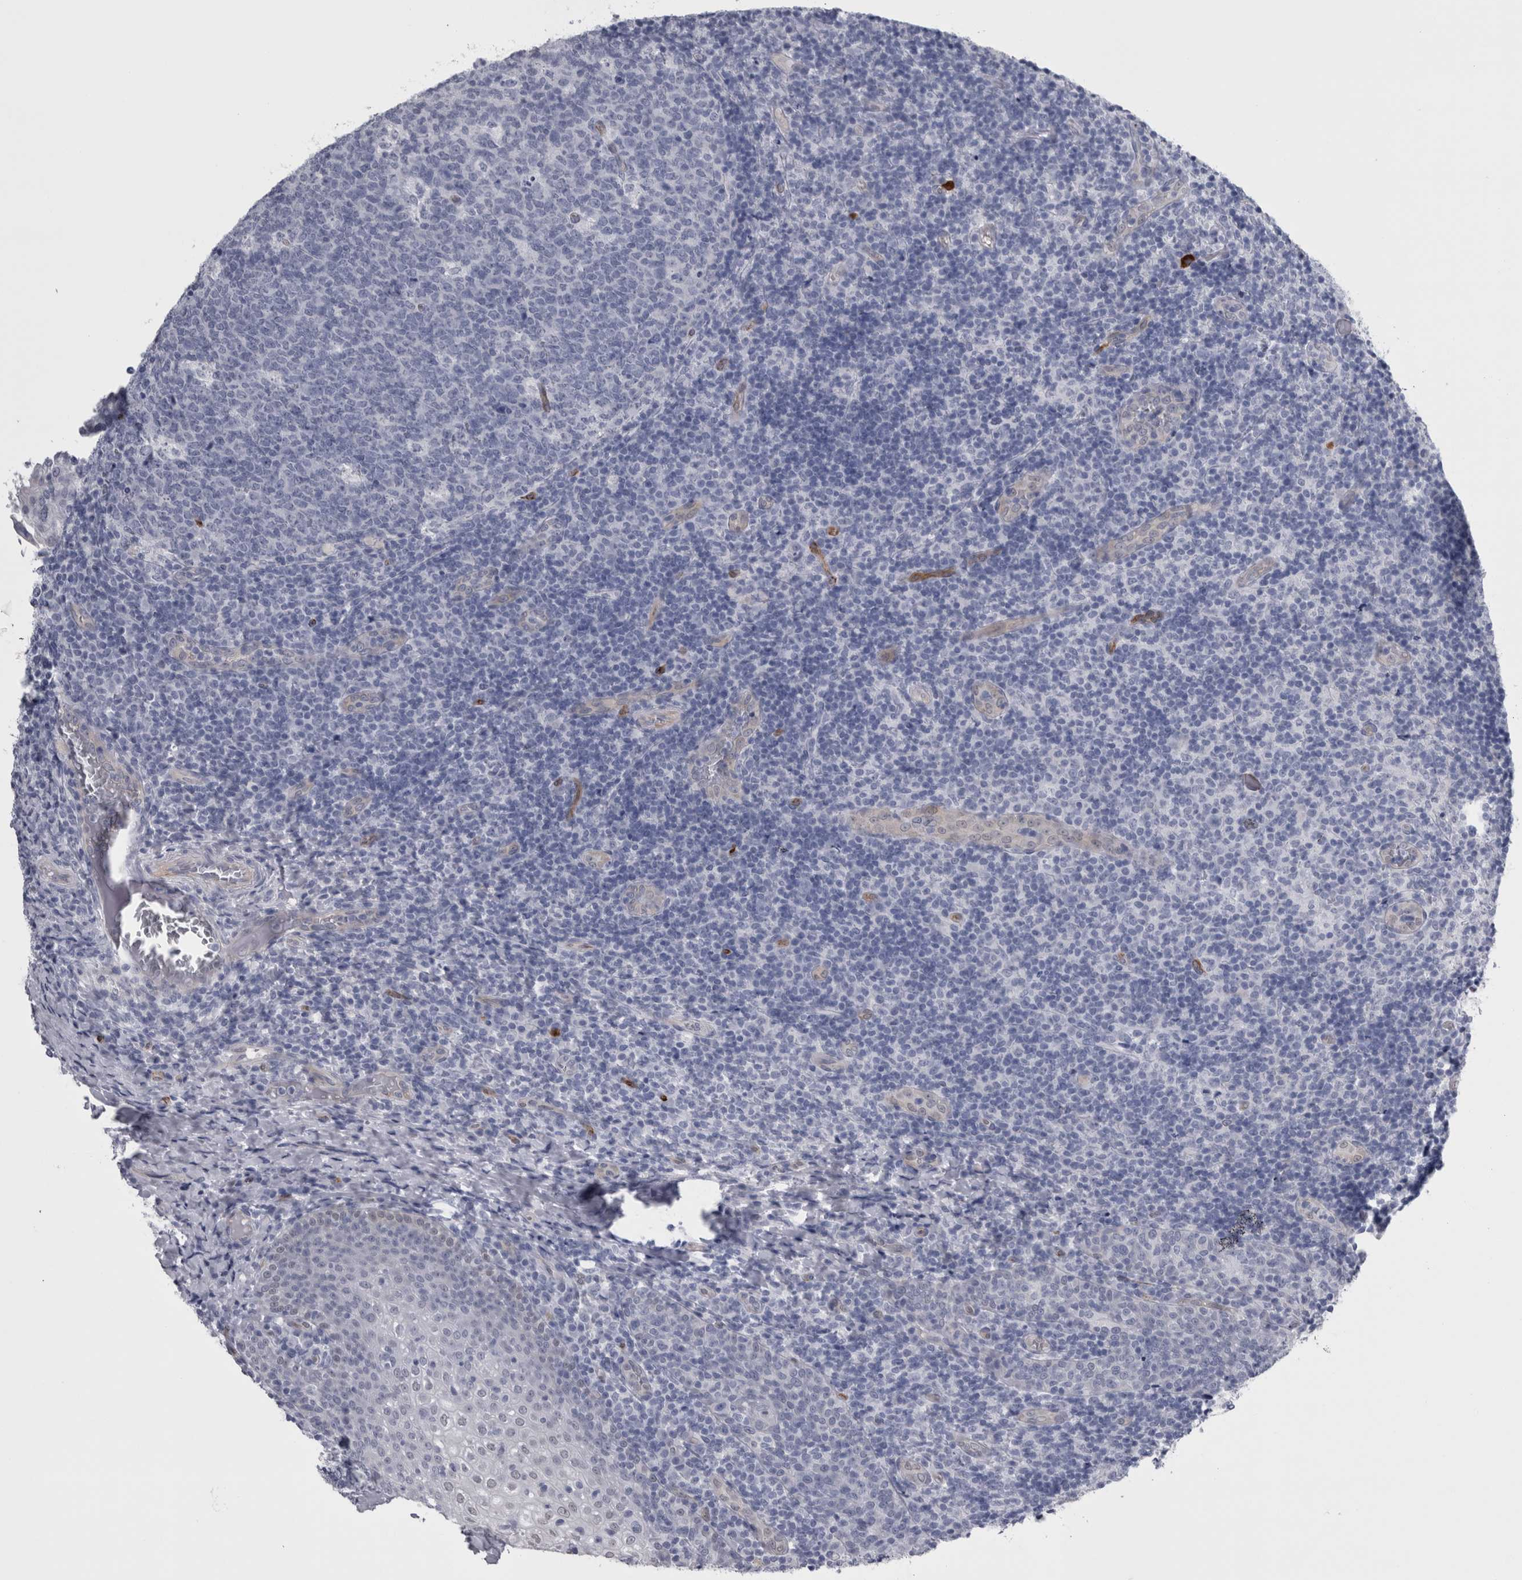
{"staining": {"intensity": "negative", "quantity": "none", "location": "none"}, "tissue": "tonsil", "cell_type": "Germinal center cells", "image_type": "normal", "snomed": [{"axis": "morphology", "description": "Normal tissue, NOS"}, {"axis": "topography", "description": "Tonsil"}], "caption": "Immunohistochemistry photomicrograph of unremarkable tonsil: human tonsil stained with DAB shows no significant protein staining in germinal center cells. (Brightfield microscopy of DAB IHC at high magnification).", "gene": "VWDE", "patient": {"sex": "female", "age": 19}}